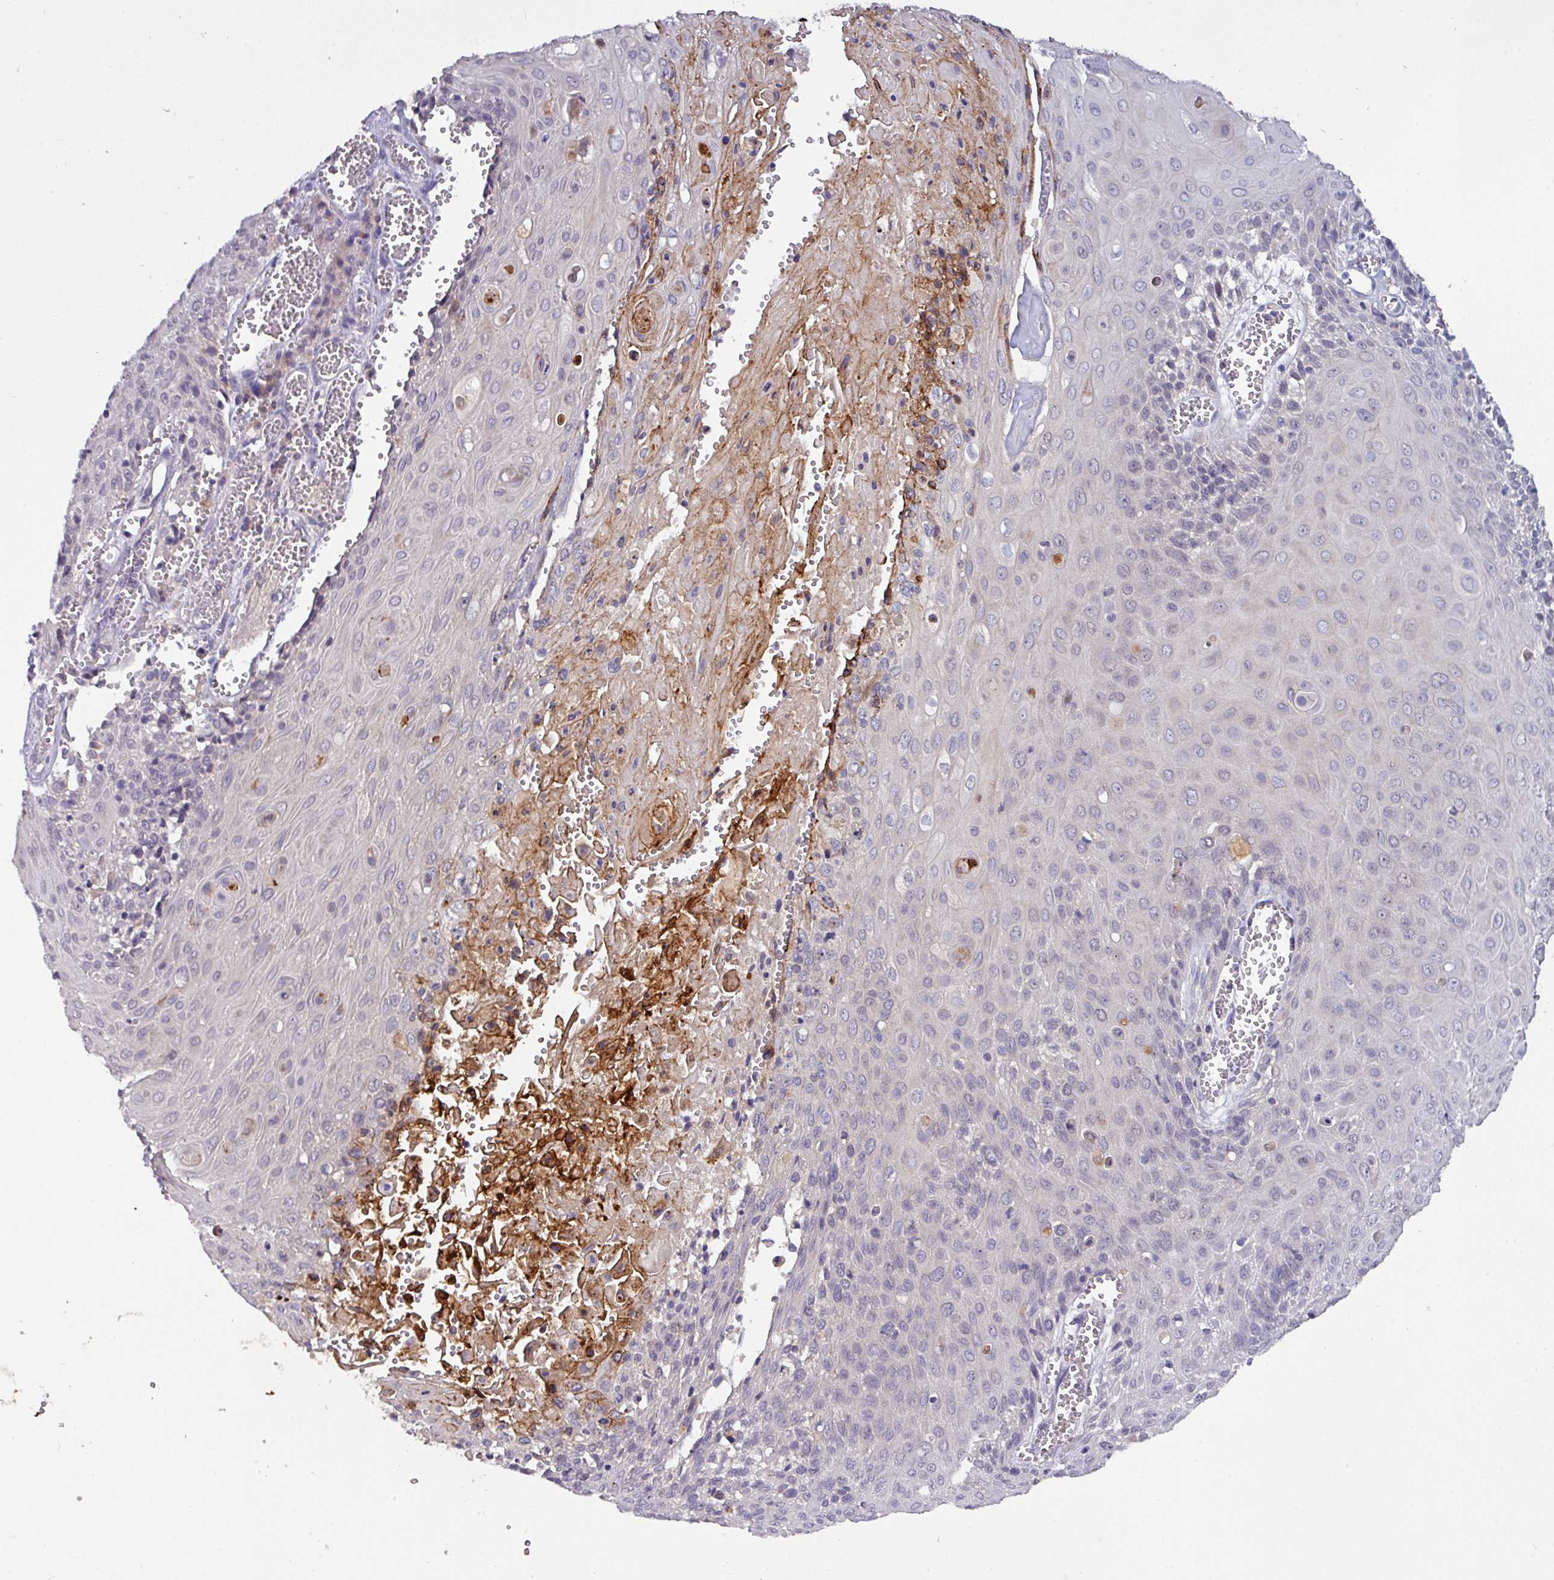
{"staining": {"intensity": "negative", "quantity": "none", "location": "none"}, "tissue": "cervical cancer", "cell_type": "Tumor cells", "image_type": "cancer", "snomed": [{"axis": "morphology", "description": "Squamous cell carcinoma, NOS"}, {"axis": "topography", "description": "Cervix"}], "caption": "High magnification brightfield microscopy of squamous cell carcinoma (cervical) stained with DAB (3,3'-diaminobenzidine) (brown) and counterstained with hematoxylin (blue): tumor cells show no significant positivity. (Stains: DAB IHC with hematoxylin counter stain, Microscopy: brightfield microscopy at high magnification).", "gene": "AEBP2", "patient": {"sex": "female", "age": 39}}